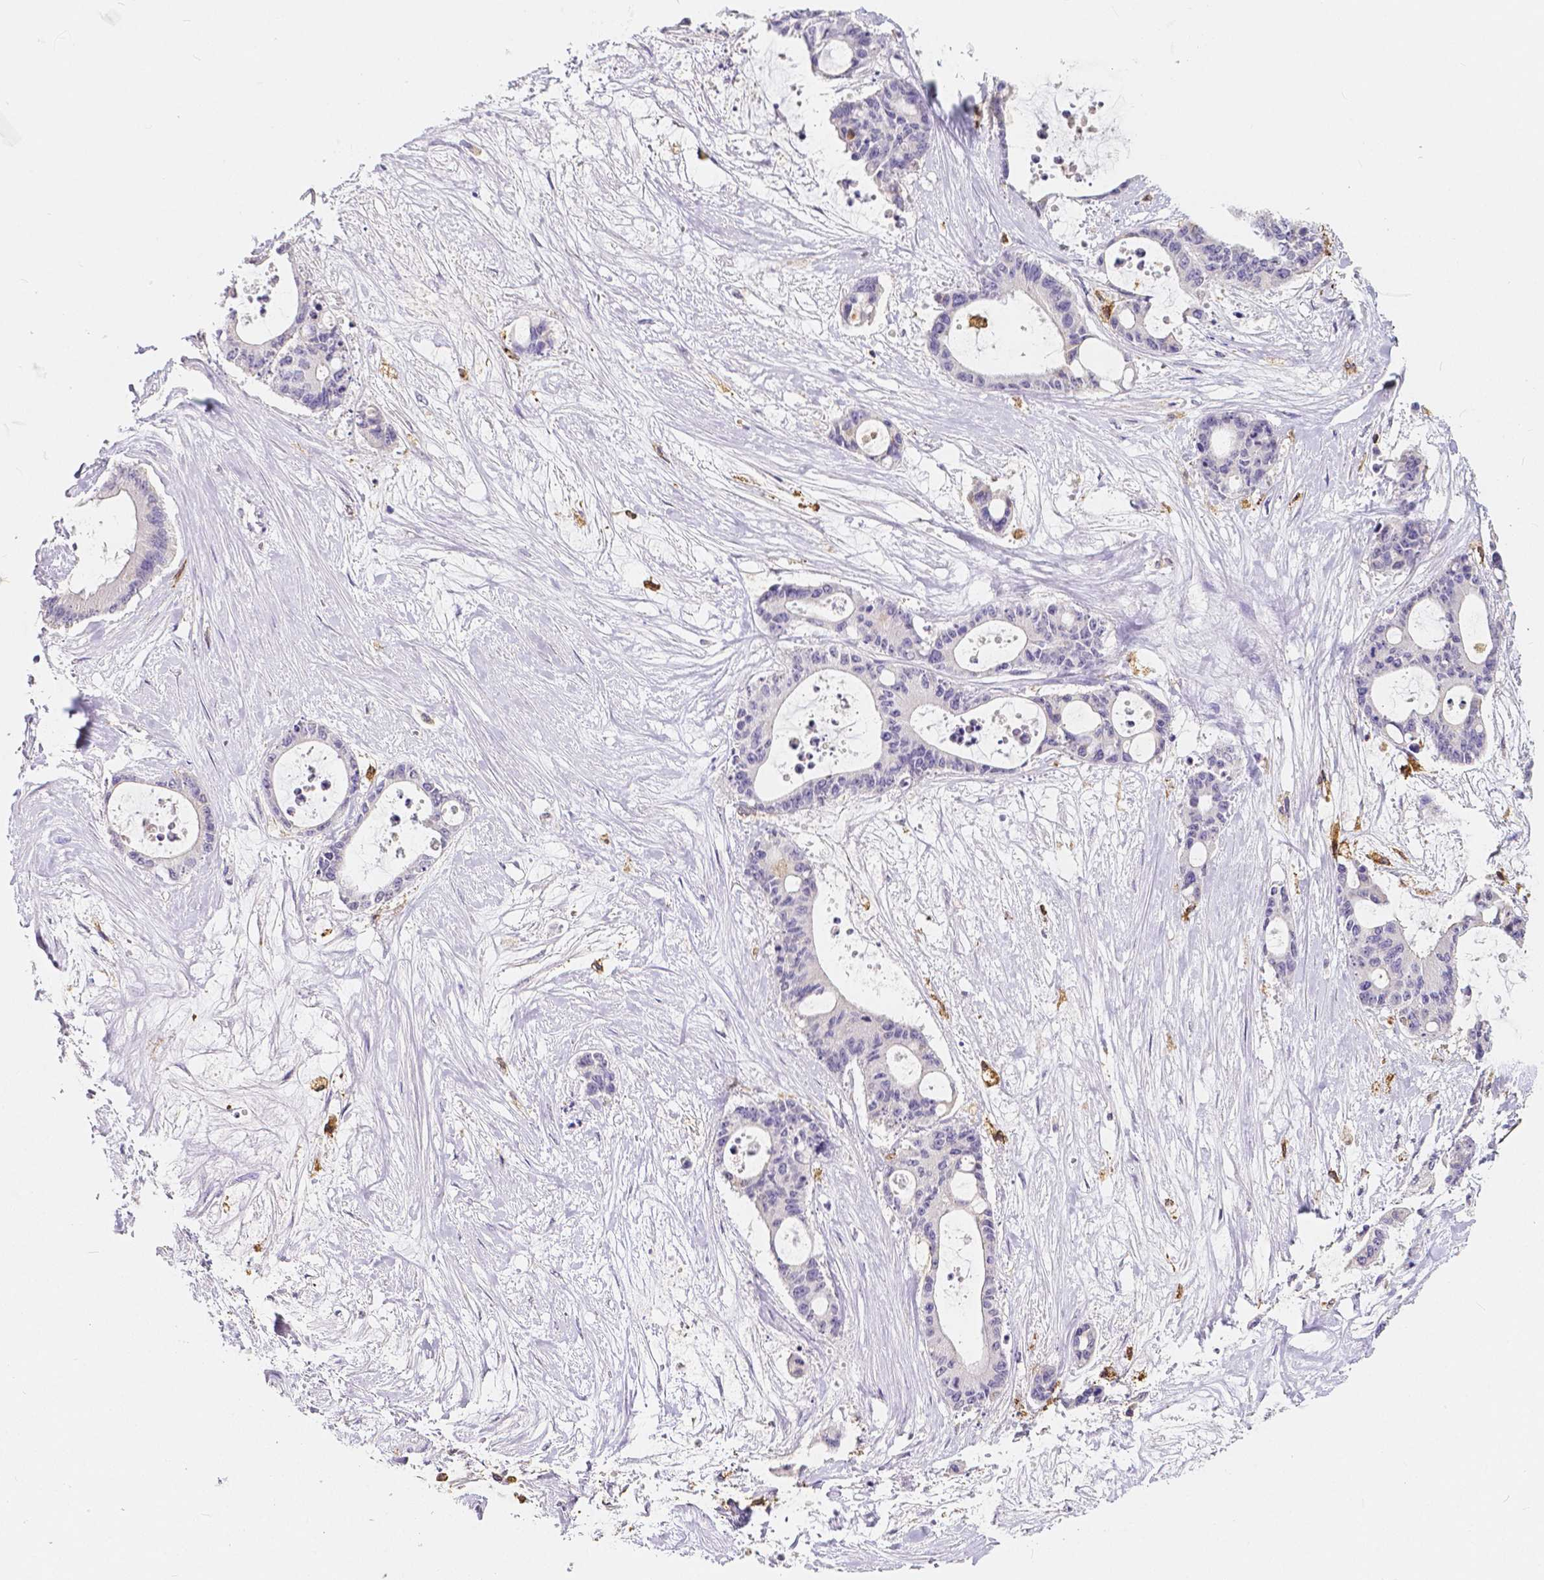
{"staining": {"intensity": "negative", "quantity": "none", "location": "none"}, "tissue": "liver cancer", "cell_type": "Tumor cells", "image_type": "cancer", "snomed": [{"axis": "morphology", "description": "Normal tissue, NOS"}, {"axis": "morphology", "description": "Cholangiocarcinoma"}, {"axis": "topography", "description": "Liver"}, {"axis": "topography", "description": "Peripheral nerve tissue"}], "caption": "Tumor cells show no significant staining in liver cancer (cholangiocarcinoma).", "gene": "ACP5", "patient": {"sex": "female", "age": 73}}